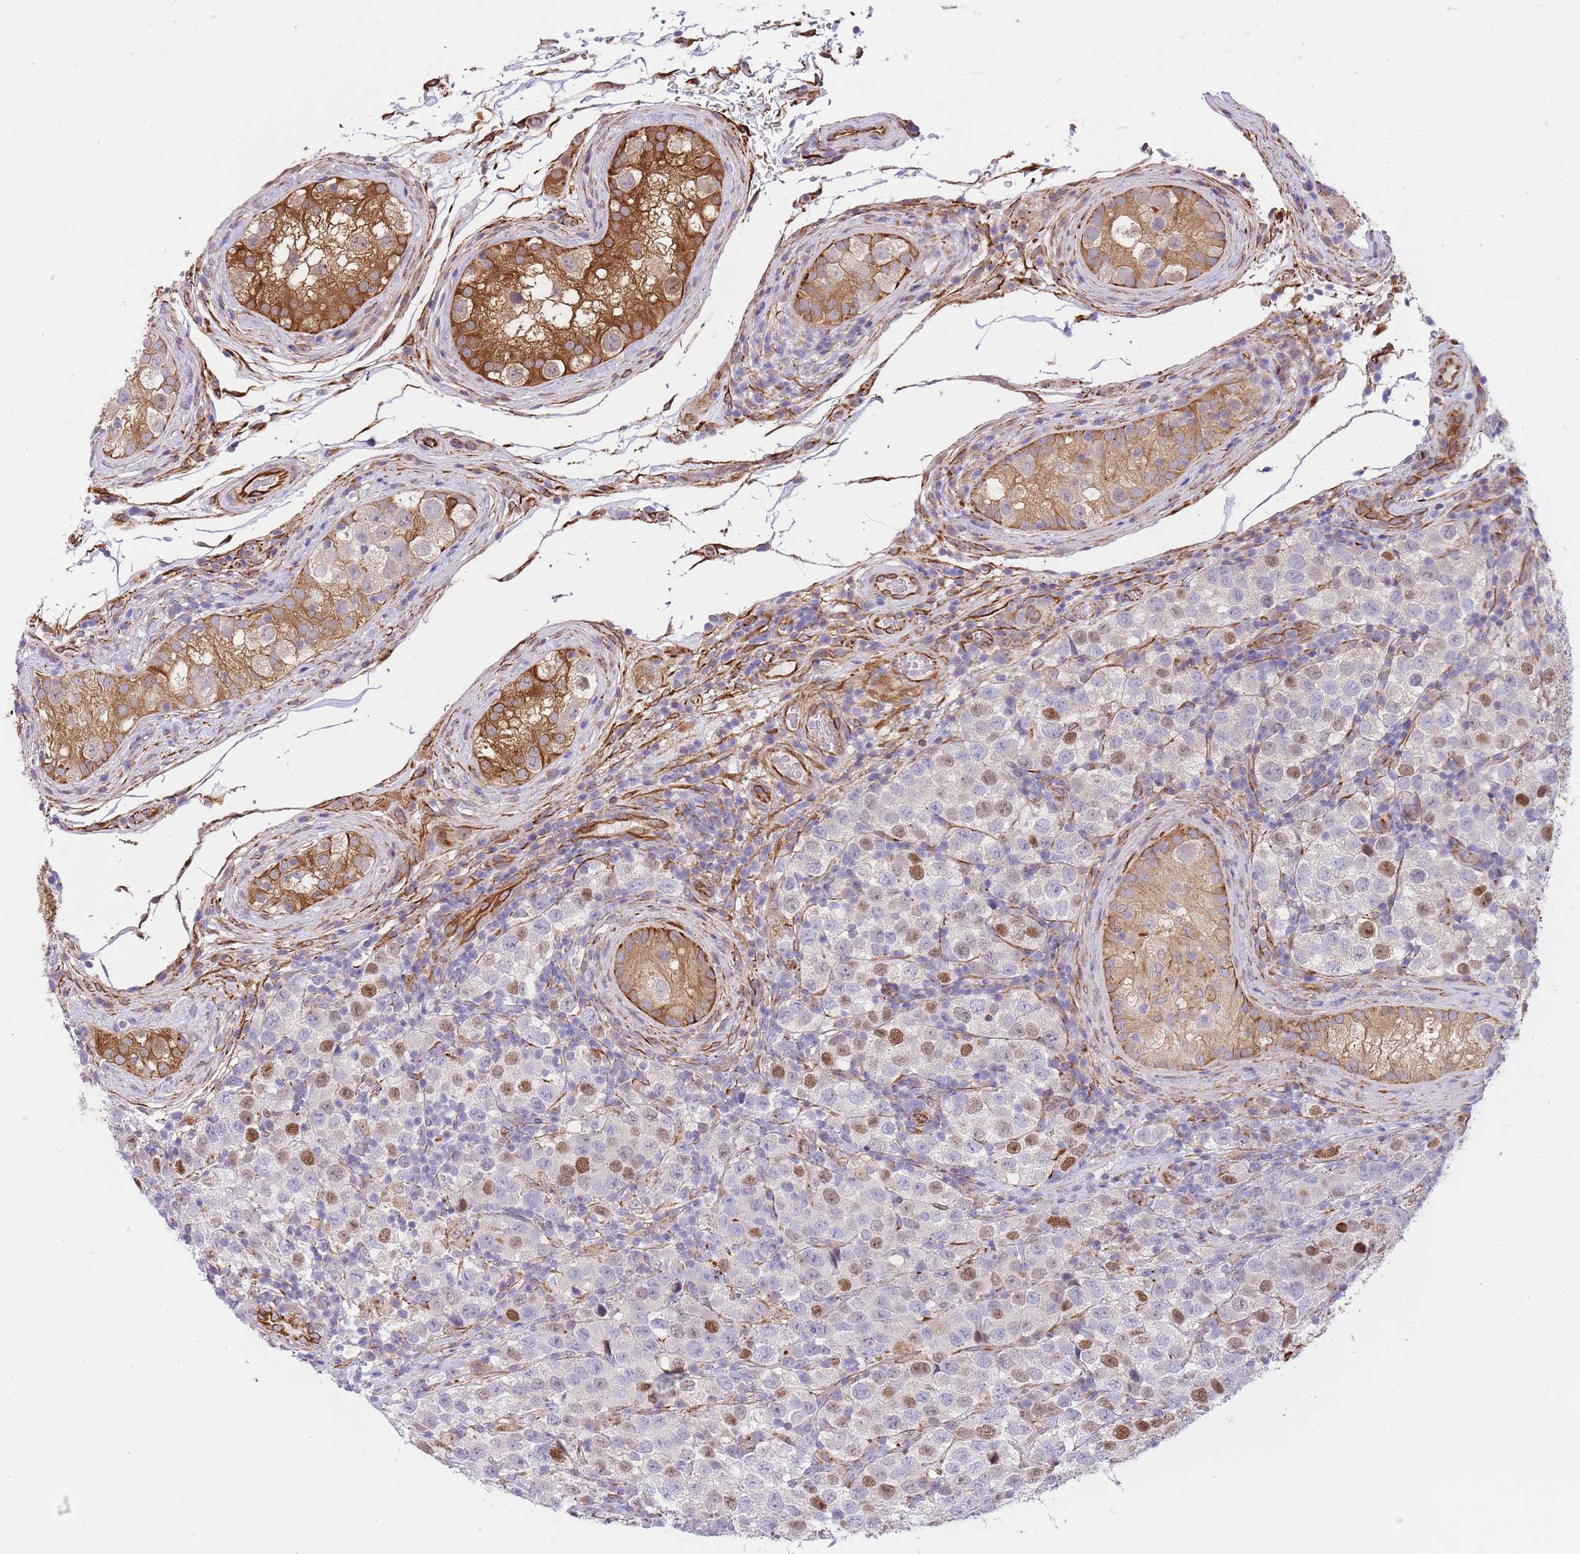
{"staining": {"intensity": "moderate", "quantity": "<25%", "location": "nuclear"}, "tissue": "testis cancer", "cell_type": "Tumor cells", "image_type": "cancer", "snomed": [{"axis": "morphology", "description": "Seminoma, NOS"}, {"axis": "topography", "description": "Testis"}], "caption": "A micrograph of human testis cancer (seminoma) stained for a protein reveals moderate nuclear brown staining in tumor cells.", "gene": "ECPAS", "patient": {"sex": "male", "age": 34}}